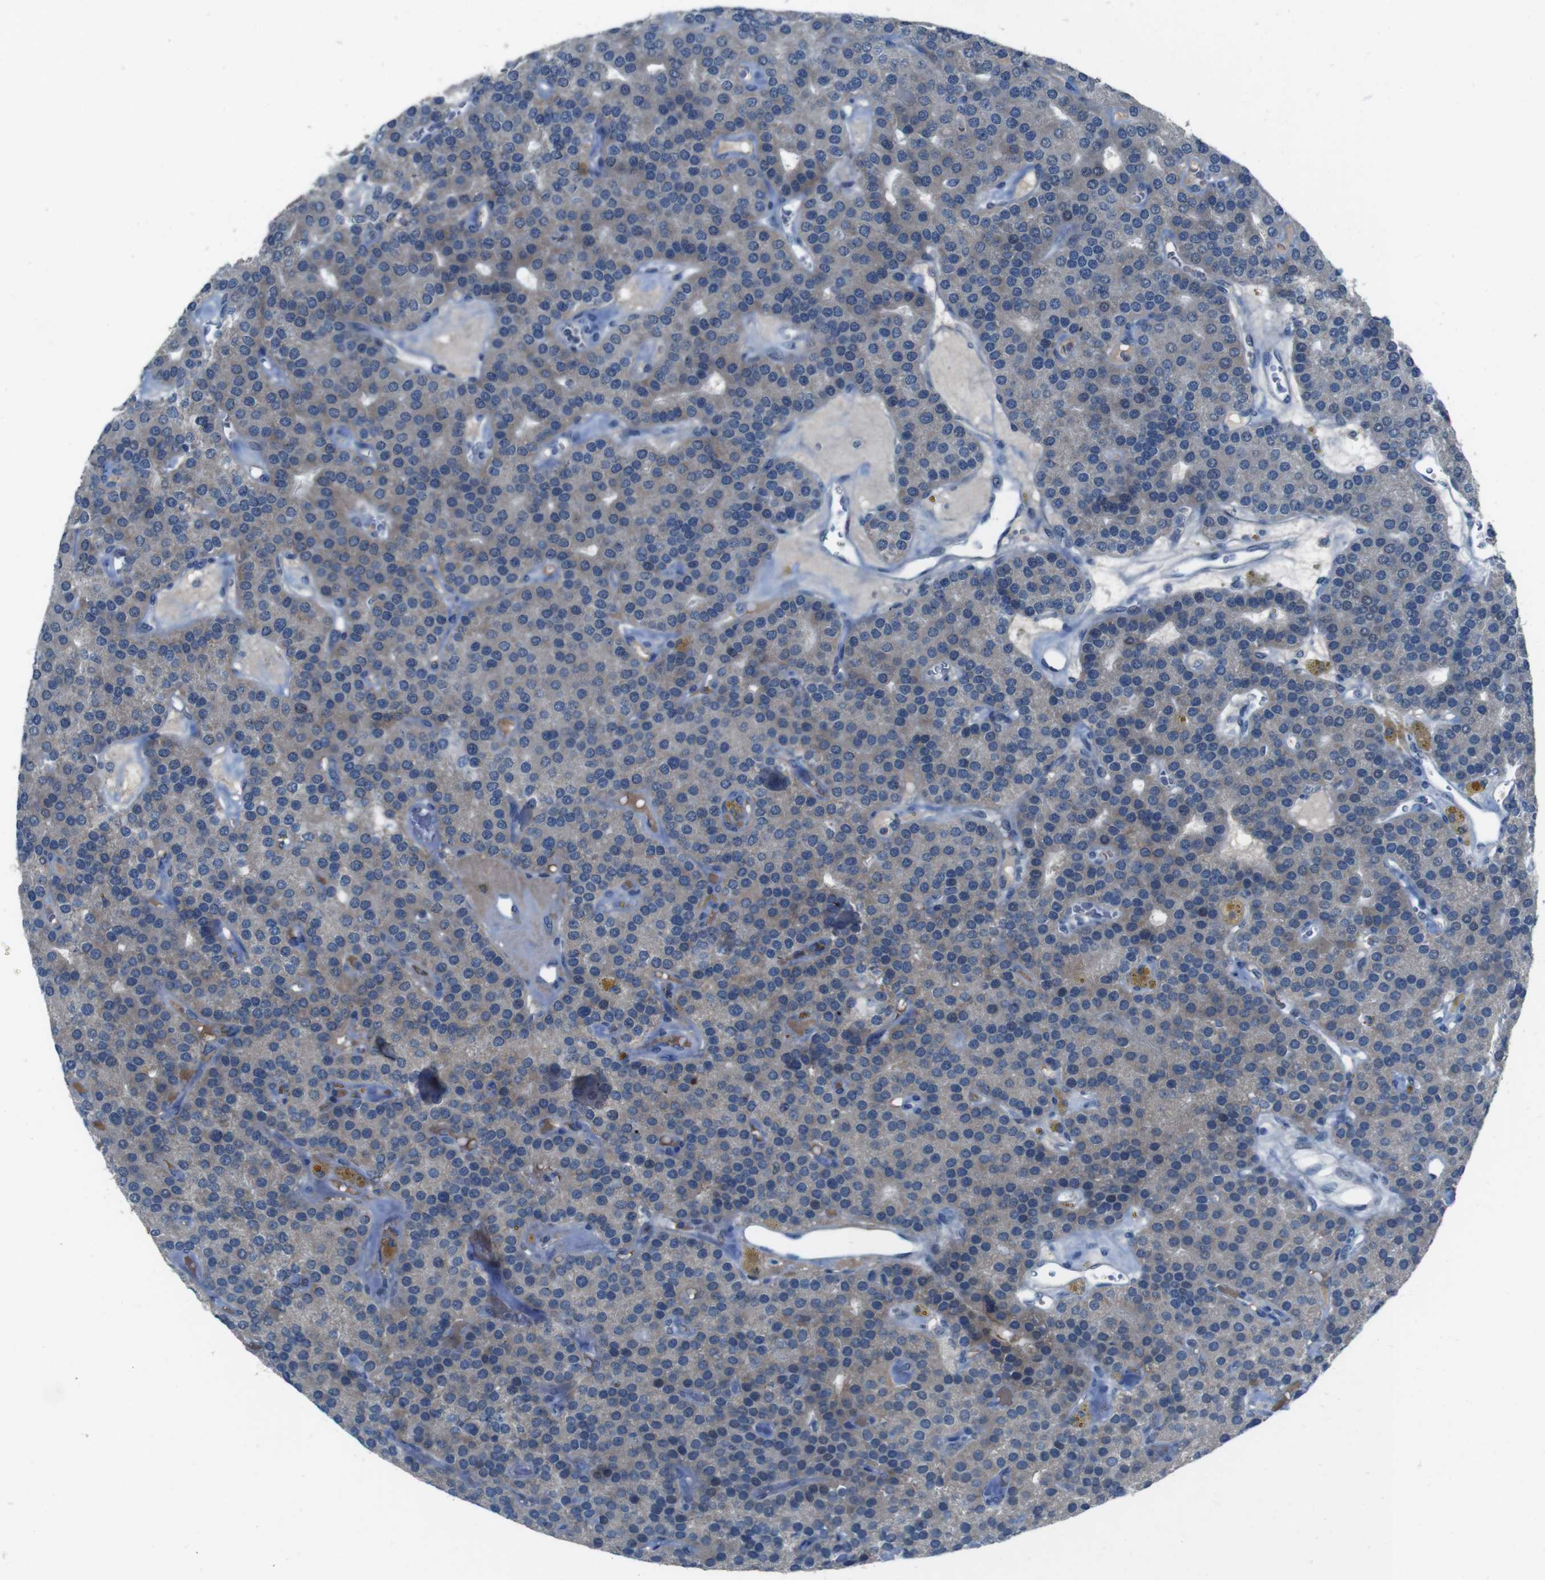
{"staining": {"intensity": "weak", "quantity": ">75%", "location": "cytoplasmic/membranous"}, "tissue": "parathyroid gland", "cell_type": "Glandular cells", "image_type": "normal", "snomed": [{"axis": "morphology", "description": "Normal tissue, NOS"}, {"axis": "morphology", "description": "Adenoma, NOS"}, {"axis": "topography", "description": "Parathyroid gland"}], "caption": "High-magnification brightfield microscopy of benign parathyroid gland stained with DAB (brown) and counterstained with hematoxylin (blue). glandular cells exhibit weak cytoplasmic/membranous positivity is identified in about>75% of cells.", "gene": "CDHR2", "patient": {"sex": "female", "age": 86}}